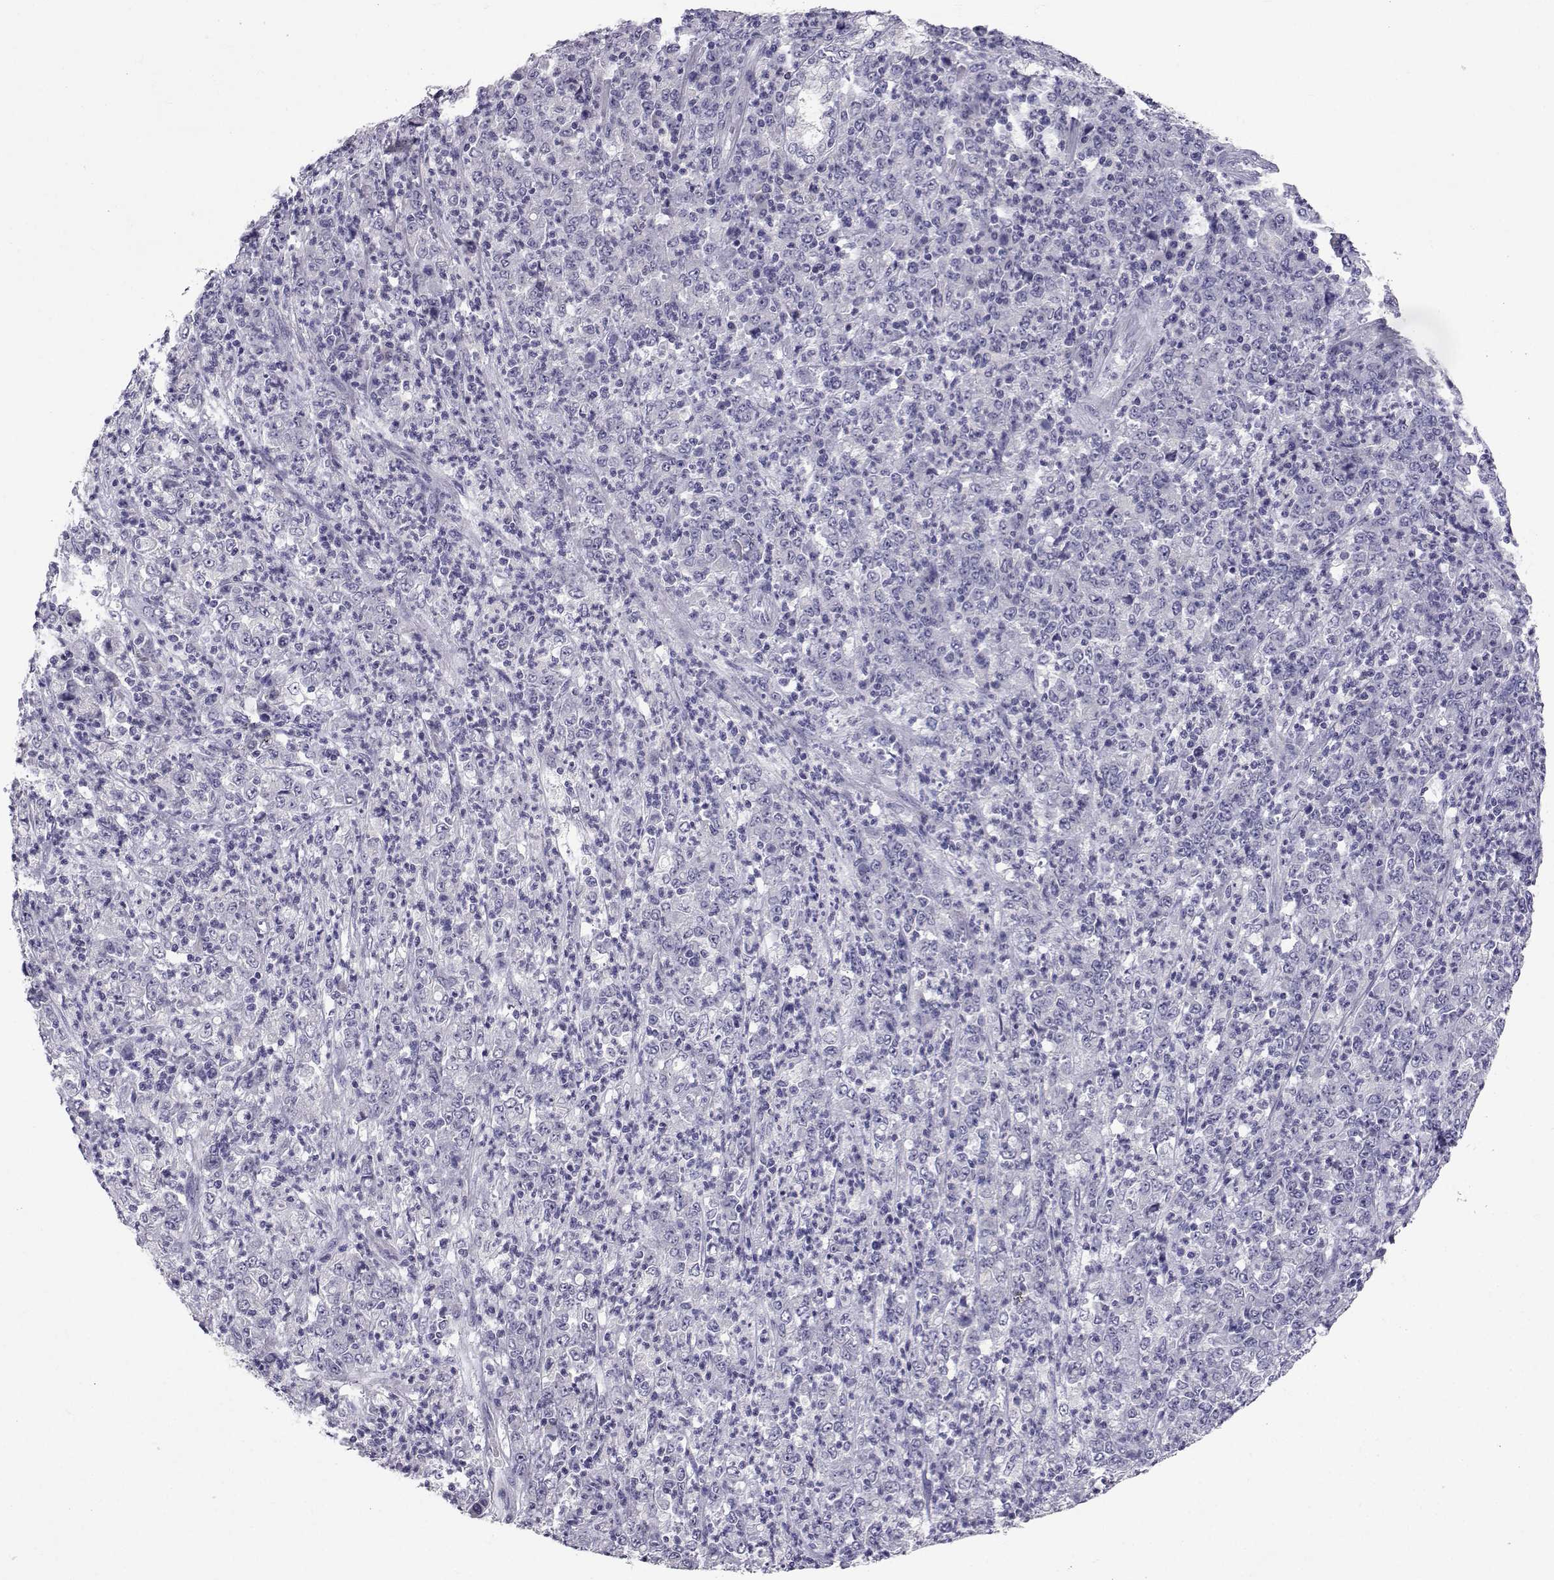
{"staining": {"intensity": "negative", "quantity": "none", "location": "none"}, "tissue": "stomach cancer", "cell_type": "Tumor cells", "image_type": "cancer", "snomed": [{"axis": "morphology", "description": "Adenocarcinoma, NOS"}, {"axis": "topography", "description": "Stomach, lower"}], "caption": "Tumor cells are negative for brown protein staining in stomach adenocarcinoma.", "gene": "SLC6A3", "patient": {"sex": "female", "age": 71}}